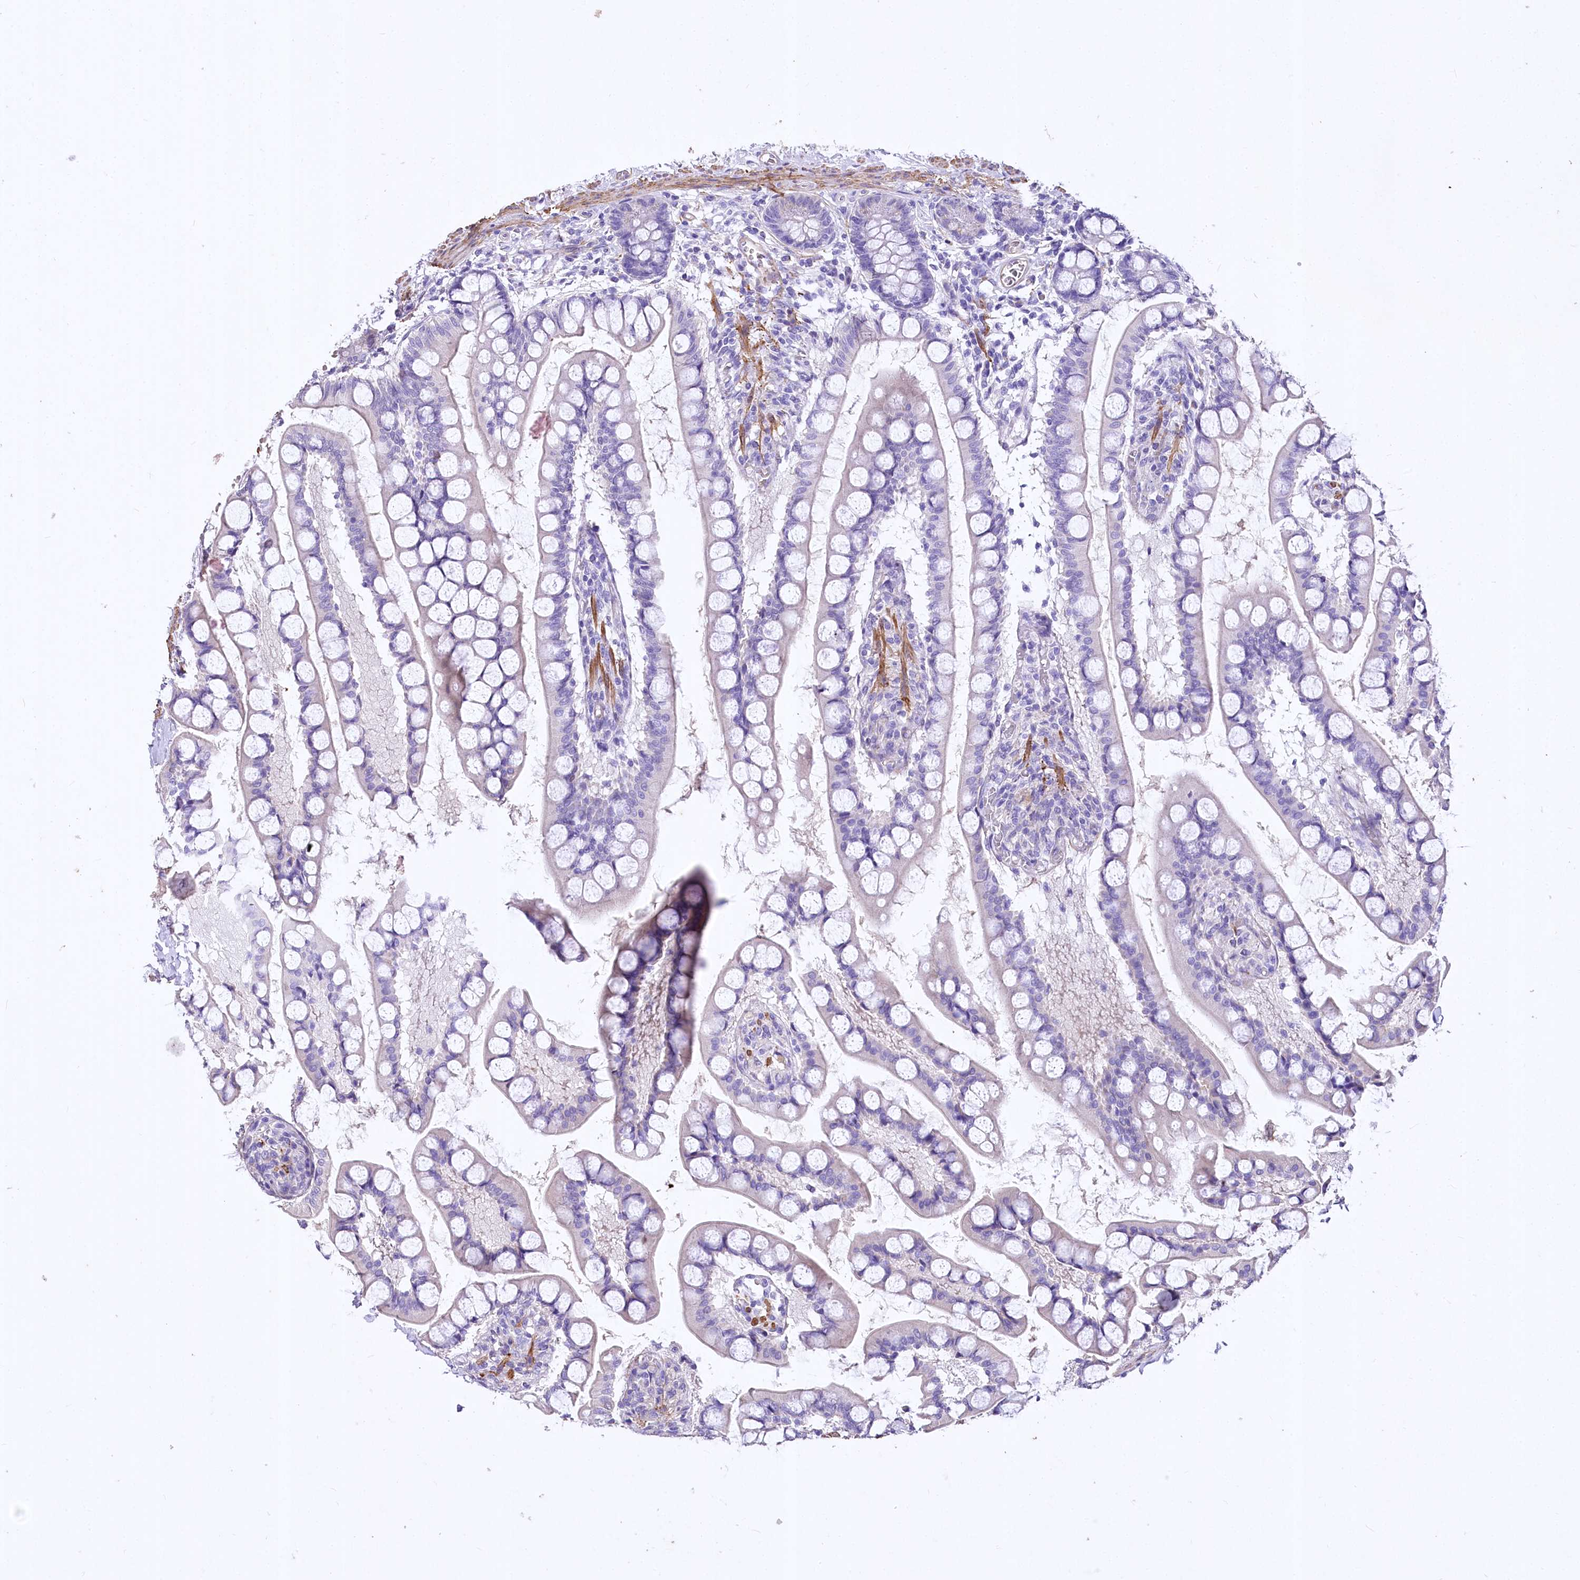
{"staining": {"intensity": "negative", "quantity": "none", "location": "none"}, "tissue": "small intestine", "cell_type": "Glandular cells", "image_type": "normal", "snomed": [{"axis": "morphology", "description": "Normal tissue, NOS"}, {"axis": "topography", "description": "Small intestine"}], "caption": "DAB immunohistochemical staining of normal small intestine reveals no significant positivity in glandular cells.", "gene": "RDH16", "patient": {"sex": "male", "age": 52}}